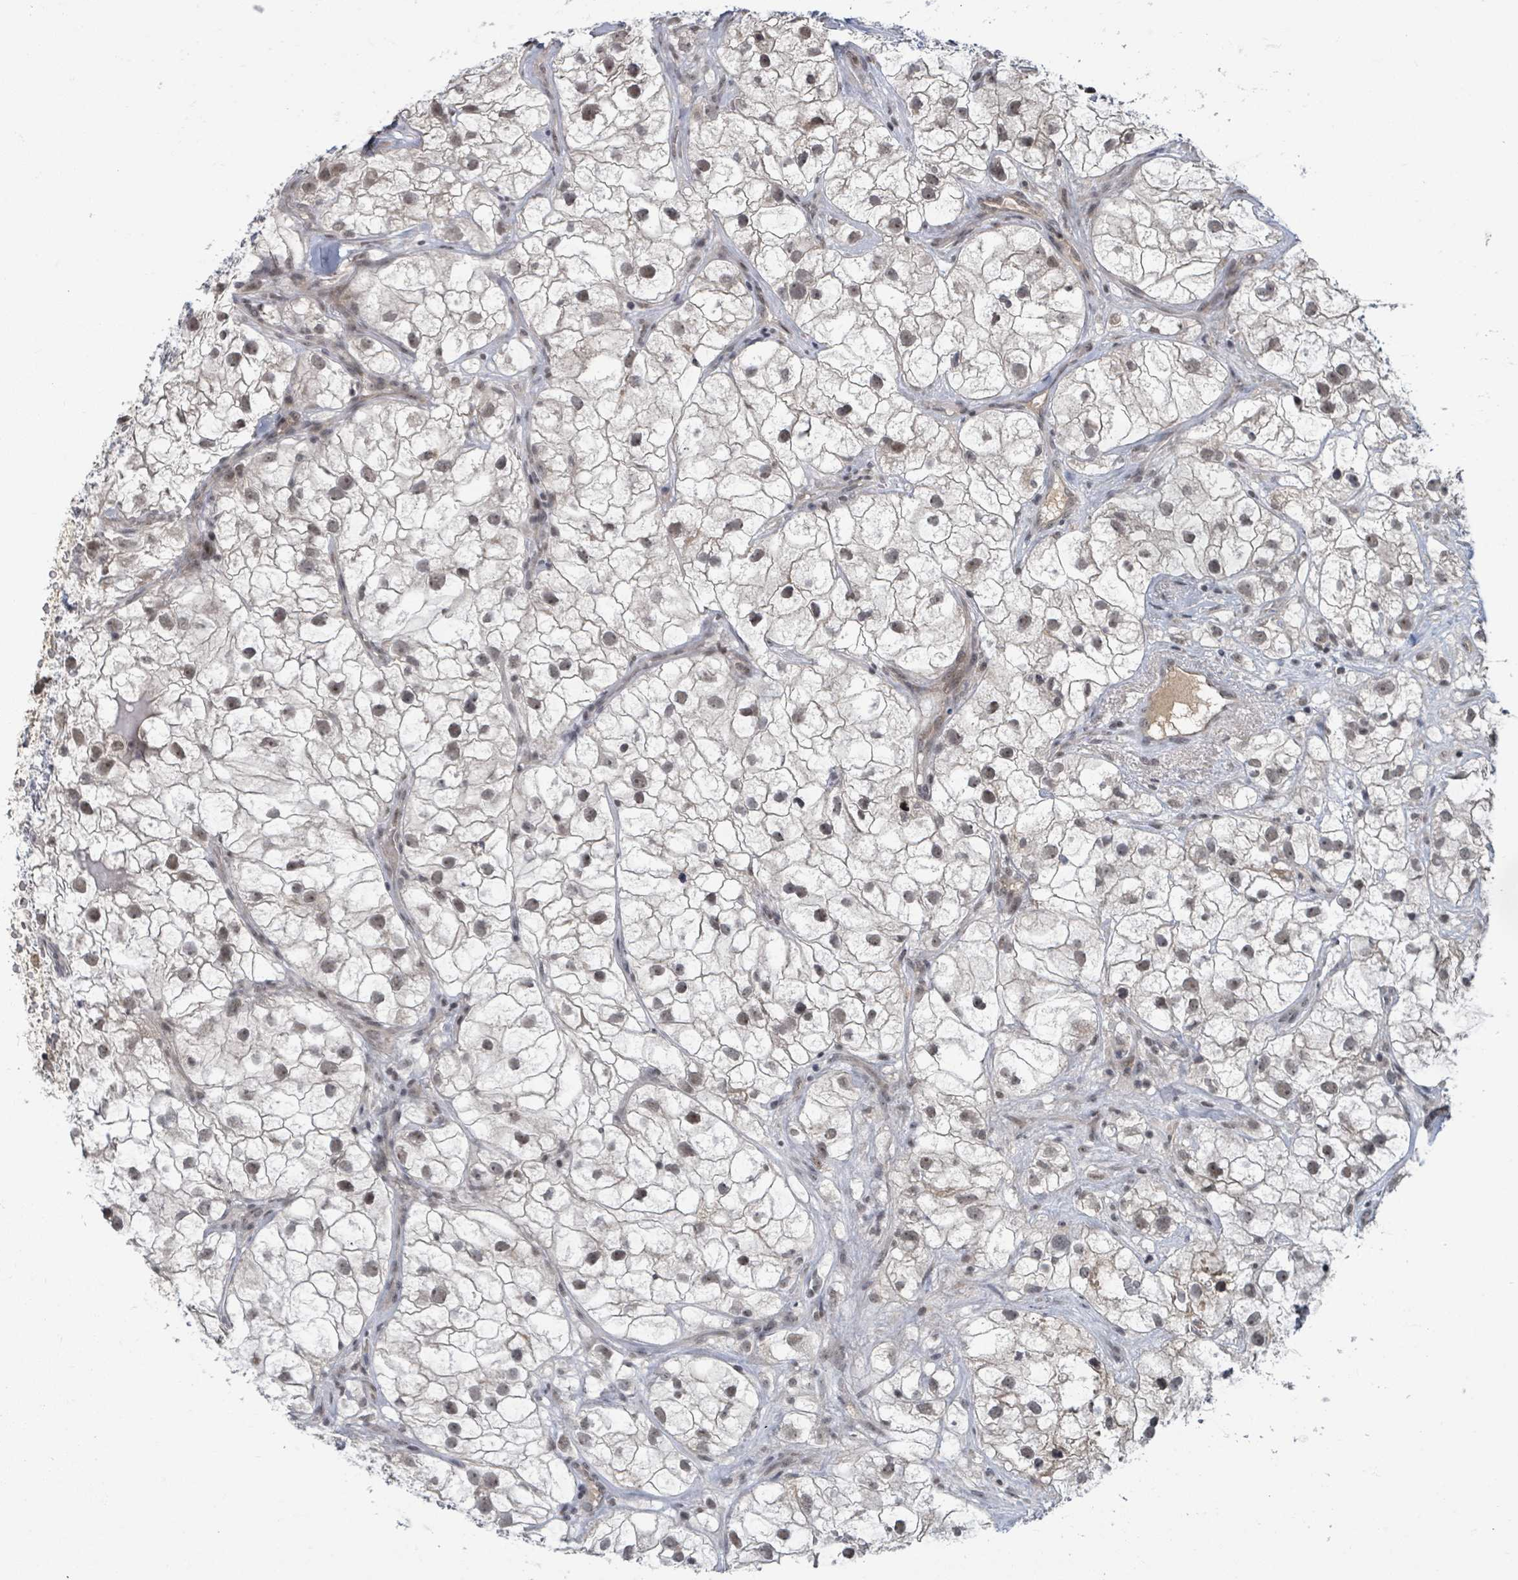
{"staining": {"intensity": "moderate", "quantity": "25%-75%", "location": "nuclear"}, "tissue": "renal cancer", "cell_type": "Tumor cells", "image_type": "cancer", "snomed": [{"axis": "morphology", "description": "Adenocarcinoma, NOS"}, {"axis": "topography", "description": "Kidney"}], "caption": "This is a micrograph of immunohistochemistry (IHC) staining of renal adenocarcinoma, which shows moderate expression in the nuclear of tumor cells.", "gene": "ZBTB14", "patient": {"sex": "male", "age": 59}}